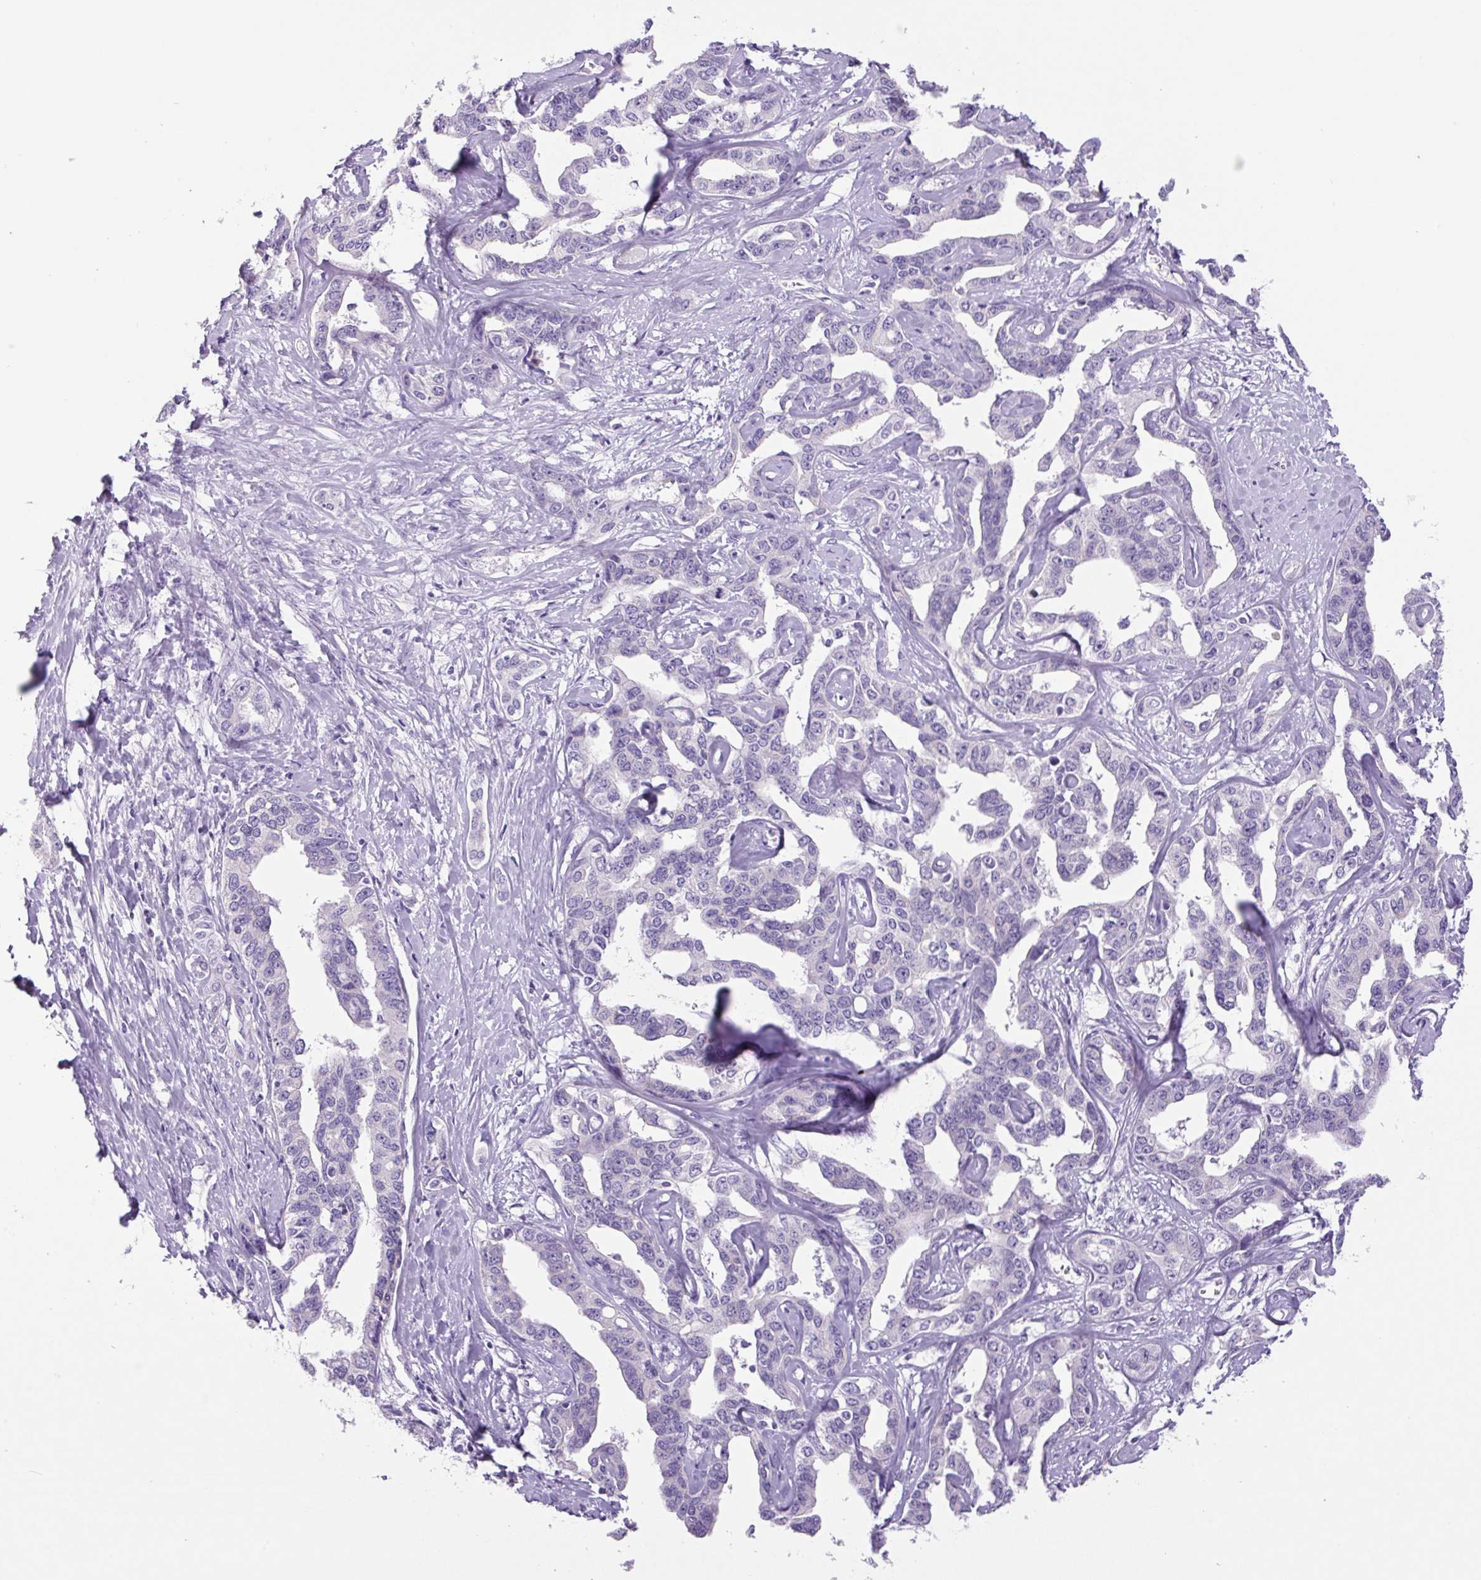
{"staining": {"intensity": "negative", "quantity": "none", "location": "none"}, "tissue": "liver cancer", "cell_type": "Tumor cells", "image_type": "cancer", "snomed": [{"axis": "morphology", "description": "Cholangiocarcinoma"}, {"axis": "topography", "description": "Liver"}], "caption": "The image shows no staining of tumor cells in liver cholangiocarcinoma. (Stains: DAB (3,3'-diaminobenzidine) immunohistochemistry (IHC) with hematoxylin counter stain, Microscopy: brightfield microscopy at high magnification).", "gene": "CHGA", "patient": {"sex": "male", "age": 59}}